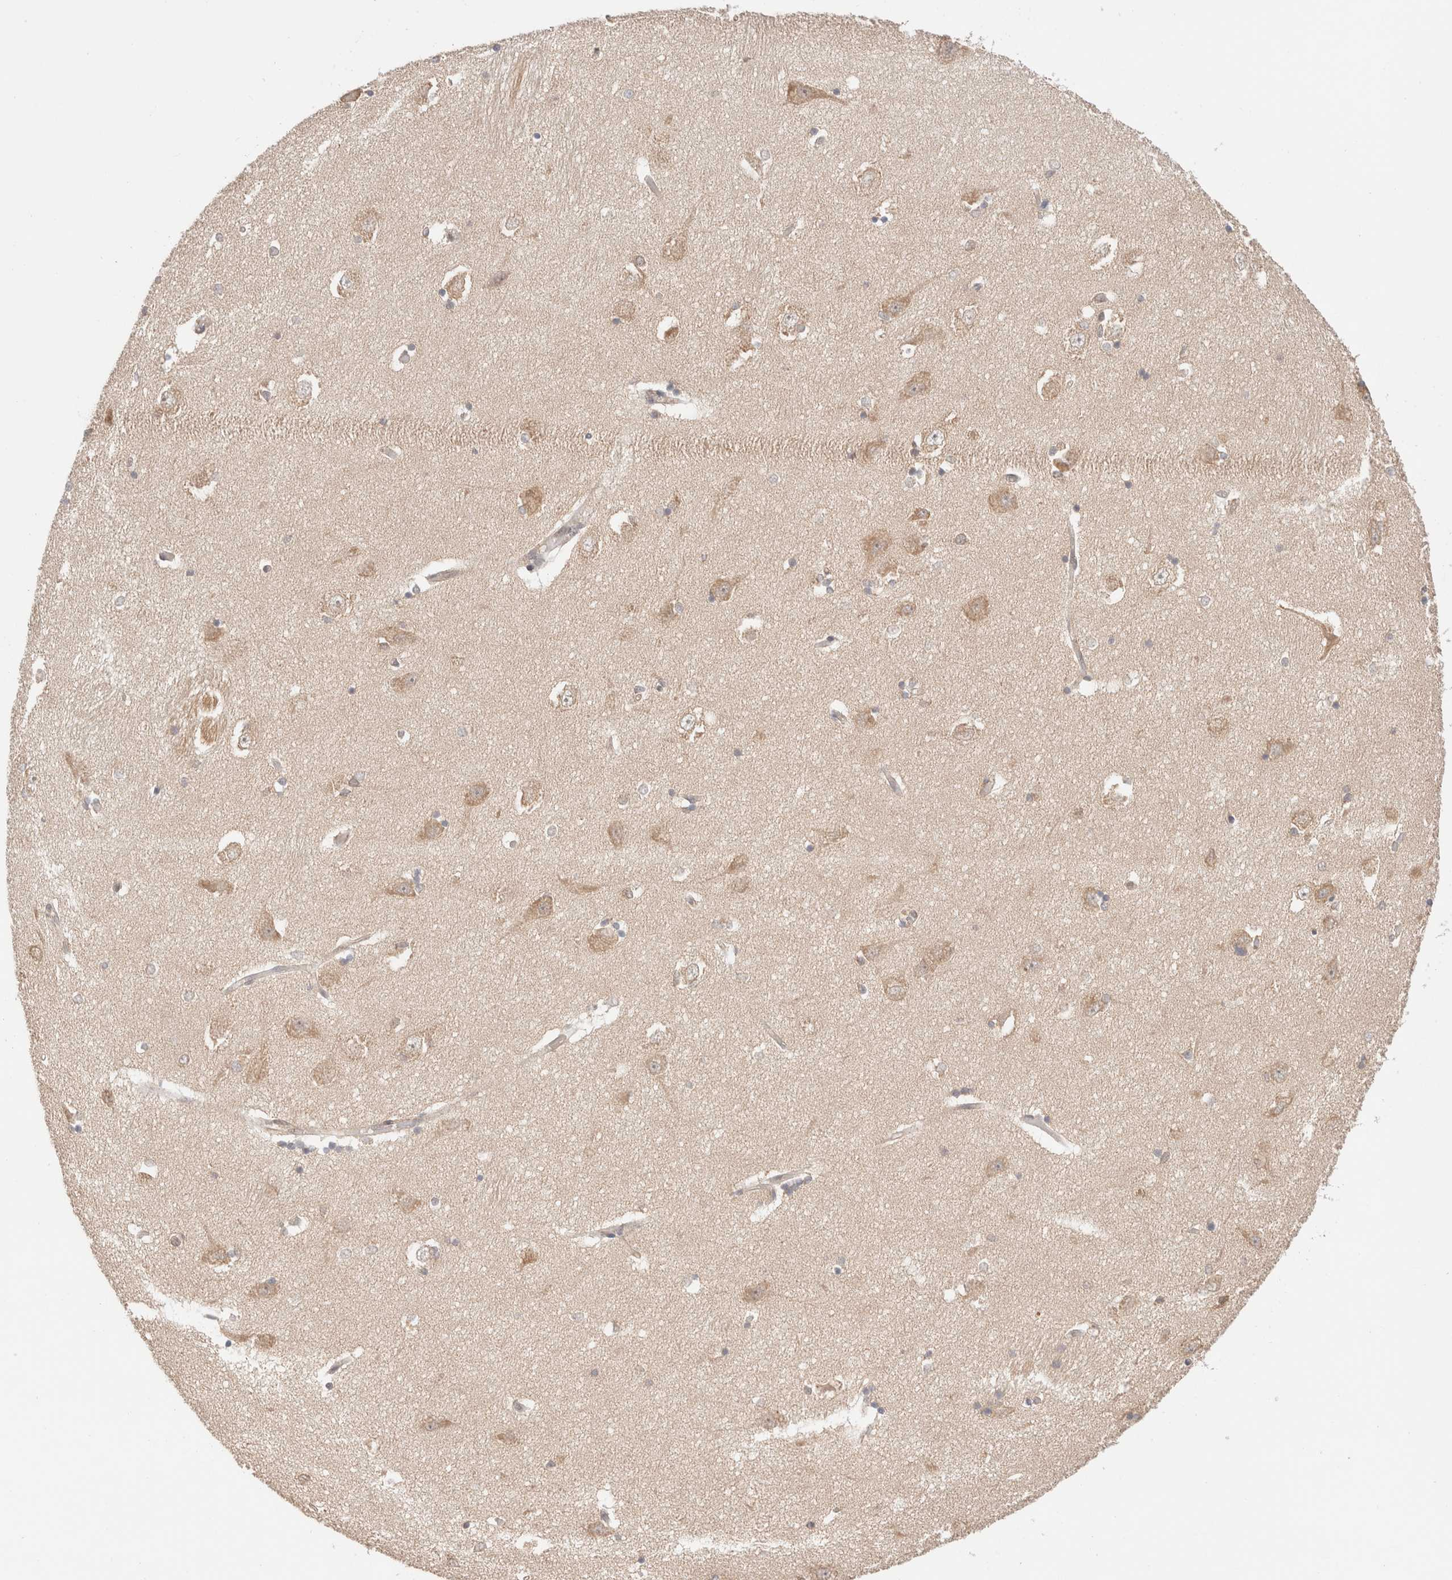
{"staining": {"intensity": "weak", "quantity": "25%-75%", "location": "cytoplasmic/membranous"}, "tissue": "hippocampus", "cell_type": "Glial cells", "image_type": "normal", "snomed": [{"axis": "morphology", "description": "Normal tissue, NOS"}, {"axis": "topography", "description": "Hippocampus"}], "caption": "Glial cells show low levels of weak cytoplasmic/membranous positivity in approximately 25%-75% of cells in normal human hippocampus.", "gene": "XKR4", "patient": {"sex": "male", "age": 45}}